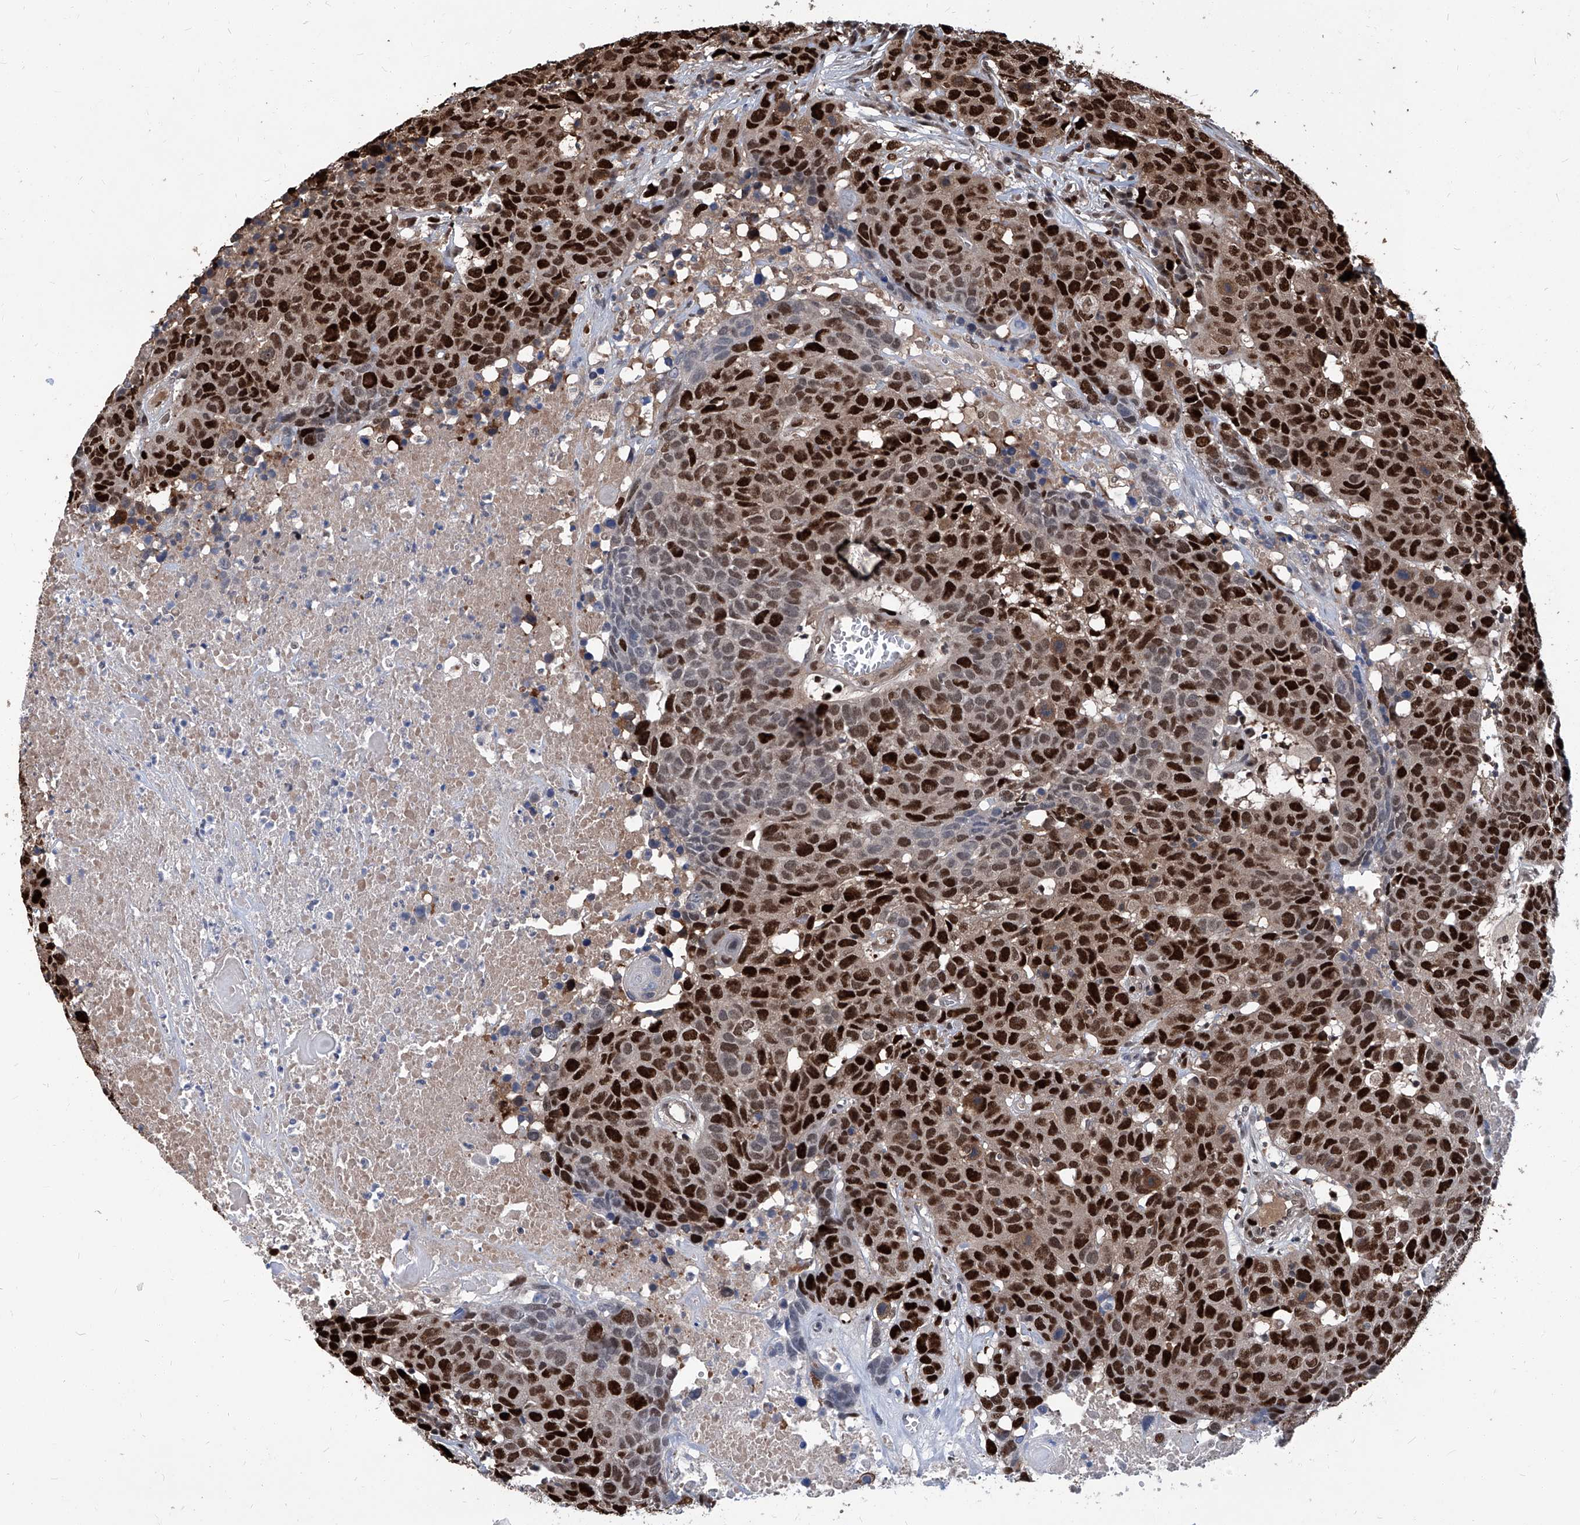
{"staining": {"intensity": "strong", "quantity": ">75%", "location": "nuclear"}, "tissue": "head and neck cancer", "cell_type": "Tumor cells", "image_type": "cancer", "snomed": [{"axis": "morphology", "description": "Squamous cell carcinoma, NOS"}, {"axis": "topography", "description": "Head-Neck"}], "caption": "Strong nuclear protein expression is present in about >75% of tumor cells in squamous cell carcinoma (head and neck).", "gene": "PCNA", "patient": {"sex": "male", "age": 66}}